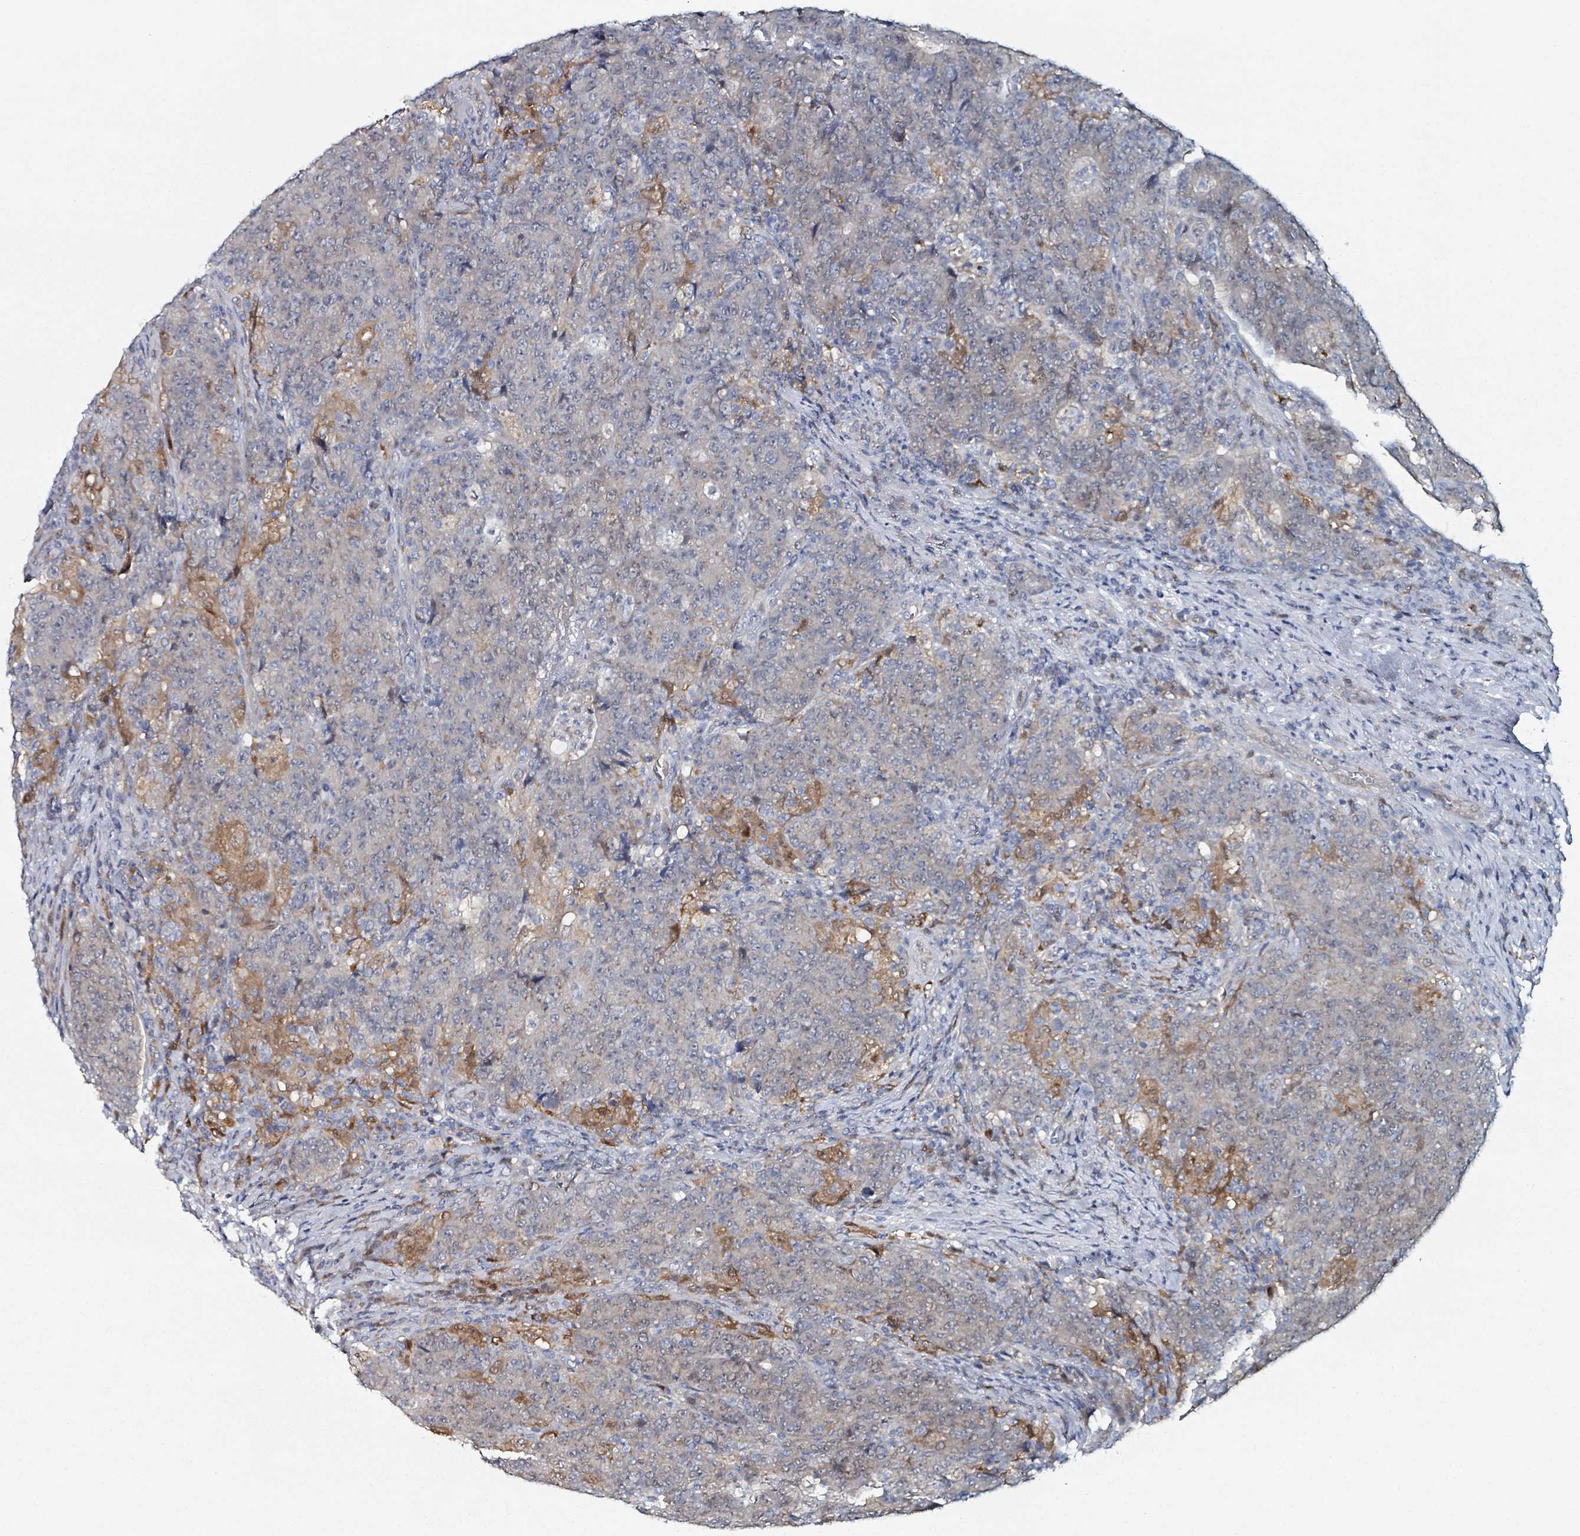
{"staining": {"intensity": "moderate", "quantity": "<25%", "location": "cytoplasmic/membranous,nuclear"}, "tissue": "colorectal cancer", "cell_type": "Tumor cells", "image_type": "cancer", "snomed": [{"axis": "morphology", "description": "Adenocarcinoma, NOS"}, {"axis": "topography", "description": "Colon"}], "caption": "Colorectal cancer (adenocarcinoma) tissue exhibits moderate cytoplasmic/membranous and nuclear expression in about <25% of tumor cells, visualized by immunohistochemistry.", "gene": "B3GAT3", "patient": {"sex": "female", "age": 75}}